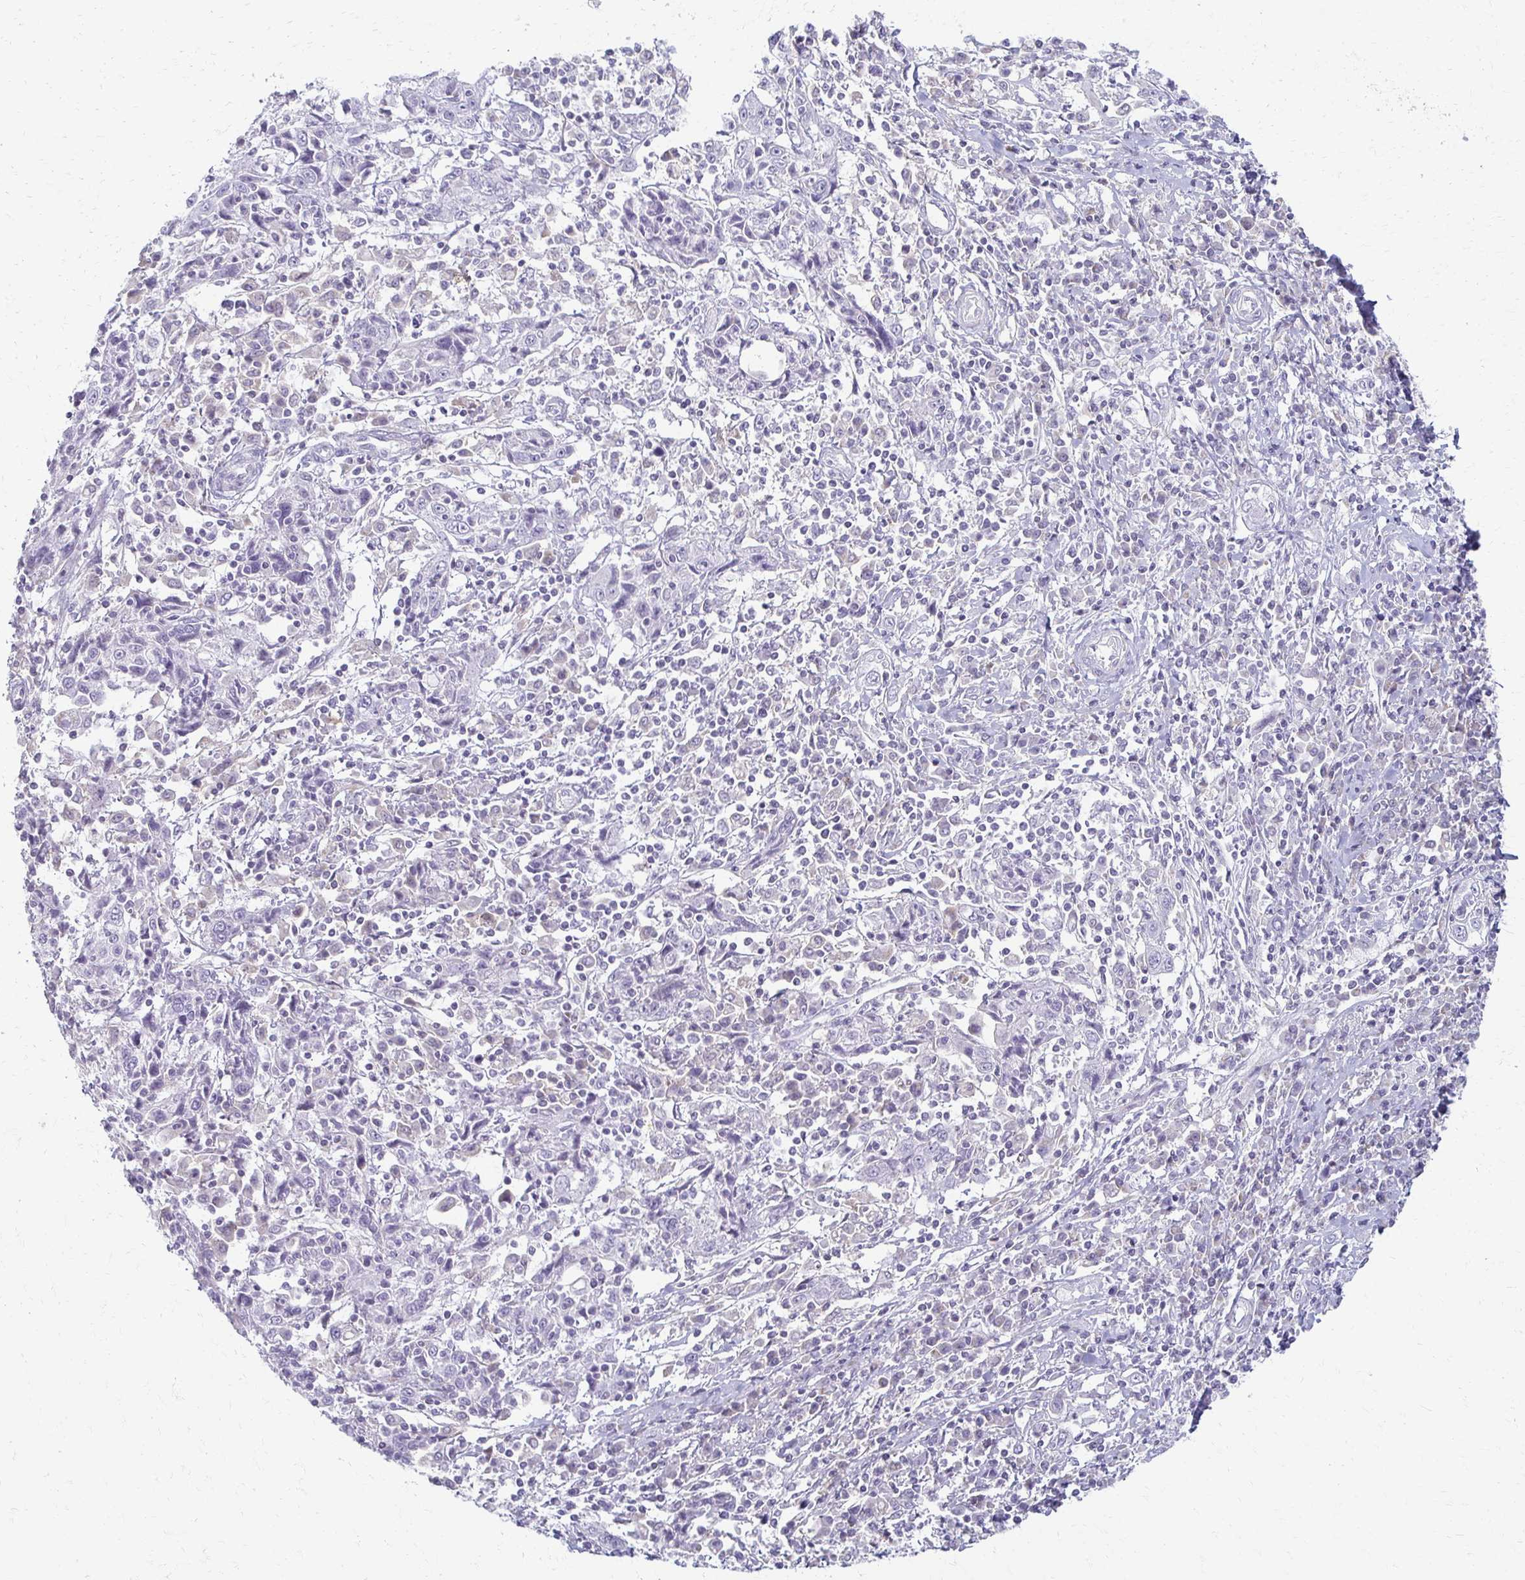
{"staining": {"intensity": "negative", "quantity": "none", "location": "none"}, "tissue": "cervical cancer", "cell_type": "Tumor cells", "image_type": "cancer", "snomed": [{"axis": "morphology", "description": "Squamous cell carcinoma, NOS"}, {"axis": "topography", "description": "Cervix"}], "caption": "High magnification brightfield microscopy of cervical cancer stained with DAB (brown) and counterstained with hematoxylin (blue): tumor cells show no significant expression.", "gene": "FCGR2B", "patient": {"sex": "female", "age": 46}}